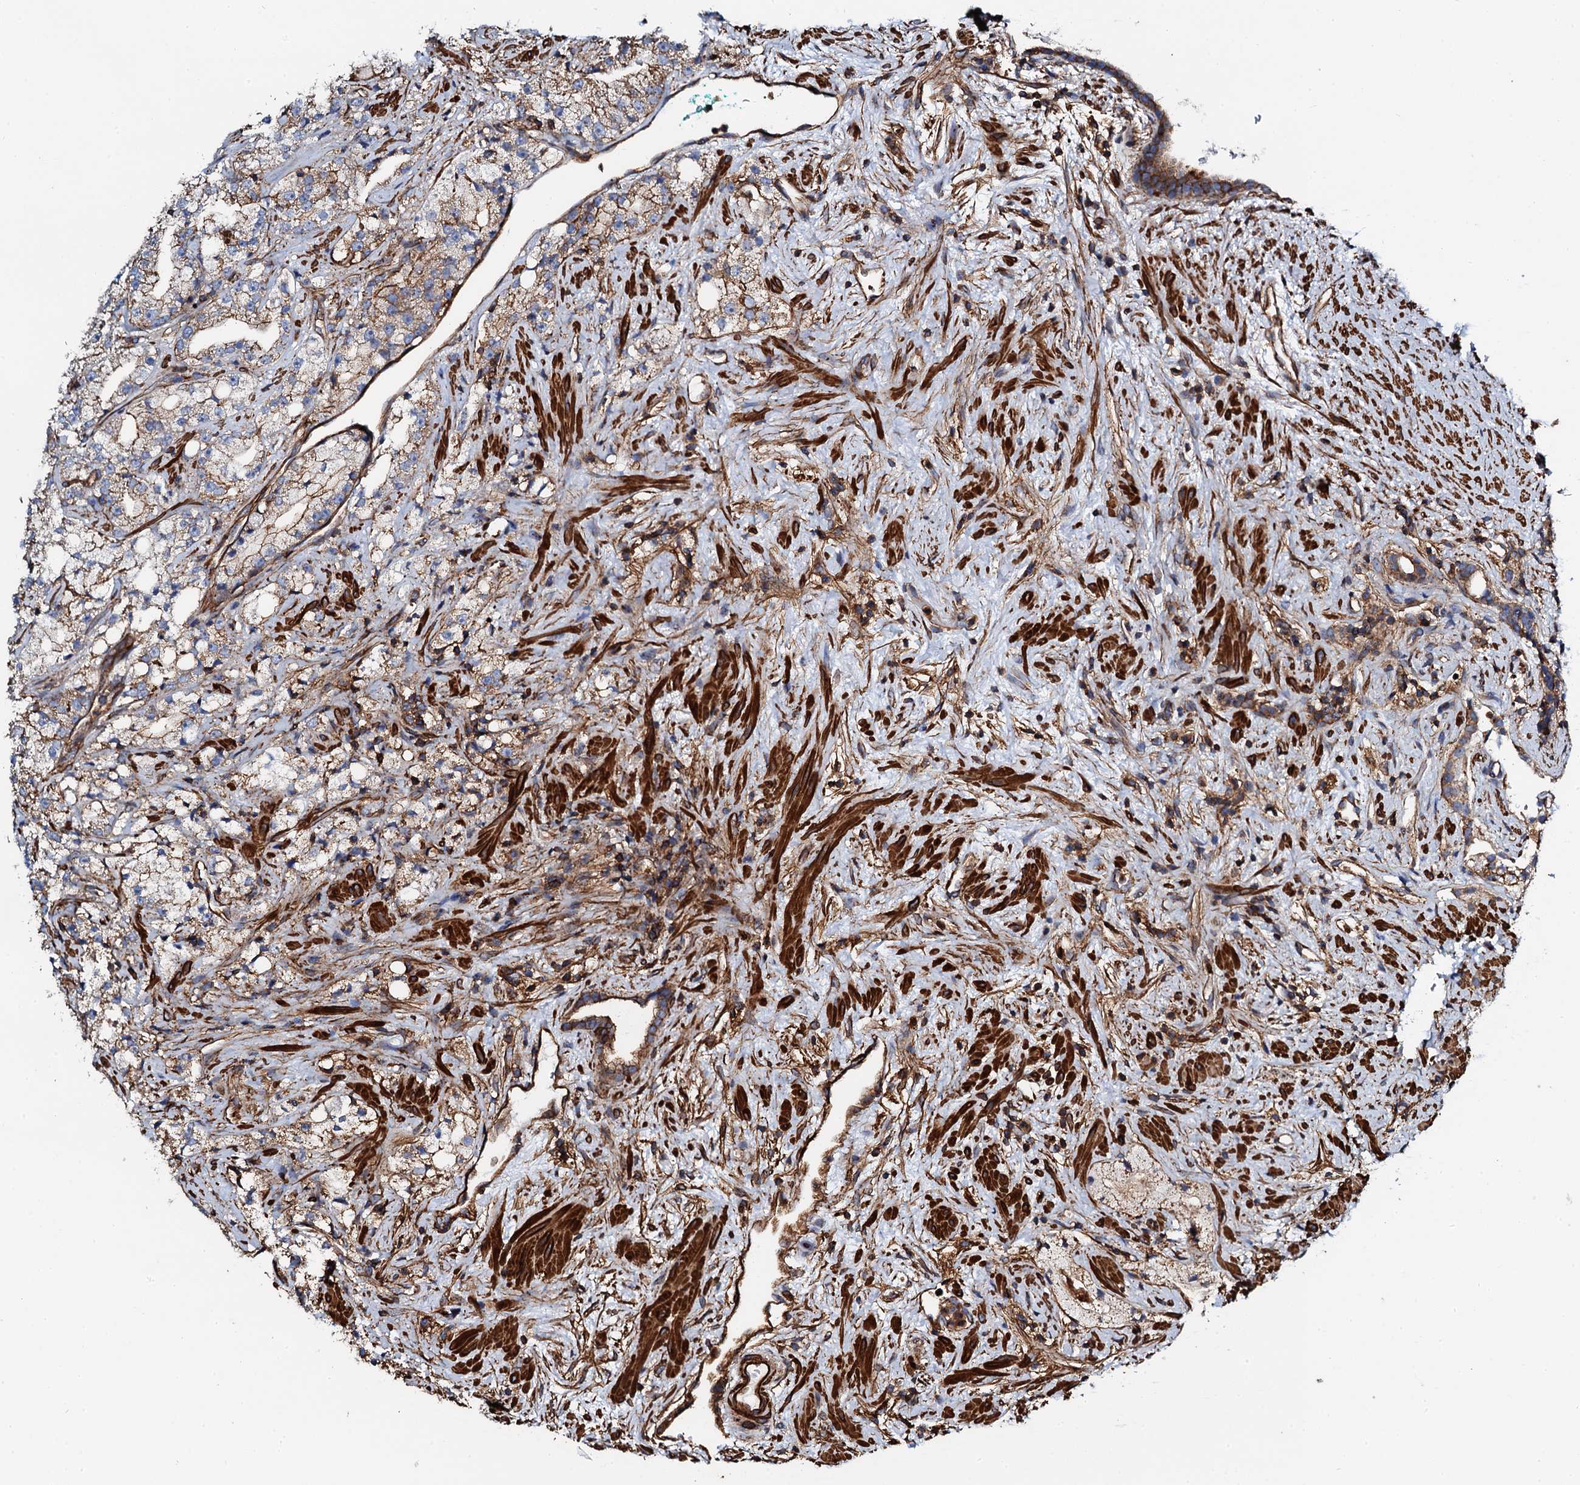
{"staining": {"intensity": "moderate", "quantity": ">75%", "location": "cytoplasmic/membranous"}, "tissue": "prostate cancer", "cell_type": "Tumor cells", "image_type": "cancer", "snomed": [{"axis": "morphology", "description": "Adenocarcinoma, High grade"}, {"axis": "topography", "description": "Prostate"}], "caption": "Prostate cancer was stained to show a protein in brown. There is medium levels of moderate cytoplasmic/membranous positivity in approximately >75% of tumor cells. (brown staining indicates protein expression, while blue staining denotes nuclei).", "gene": "INTS10", "patient": {"sex": "male", "age": 64}}